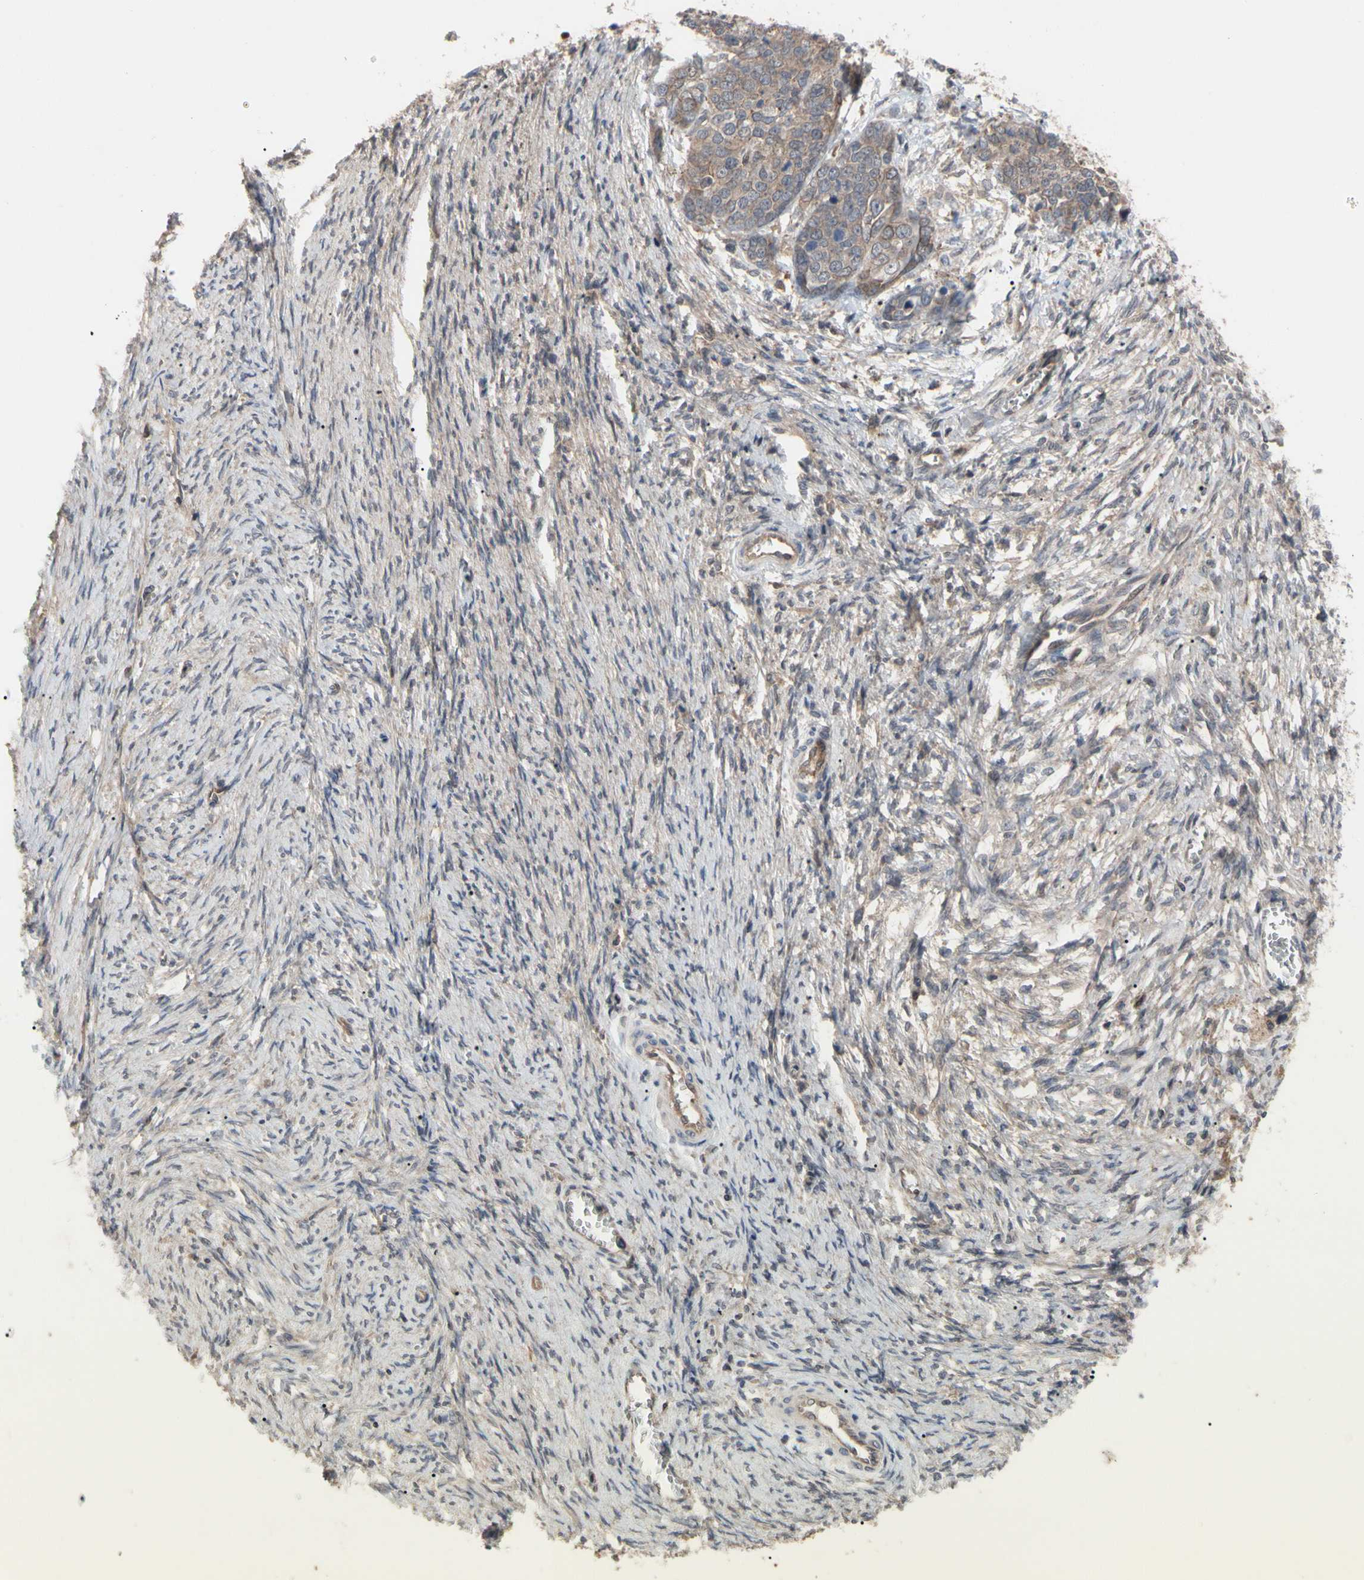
{"staining": {"intensity": "moderate", "quantity": ">75%", "location": "cytoplasmic/membranous"}, "tissue": "ovarian cancer", "cell_type": "Tumor cells", "image_type": "cancer", "snomed": [{"axis": "morphology", "description": "Cystadenocarcinoma, serous, NOS"}, {"axis": "topography", "description": "Ovary"}], "caption": "Ovarian cancer stained for a protein (brown) demonstrates moderate cytoplasmic/membranous positive staining in about >75% of tumor cells.", "gene": "DPP8", "patient": {"sex": "female", "age": 44}}